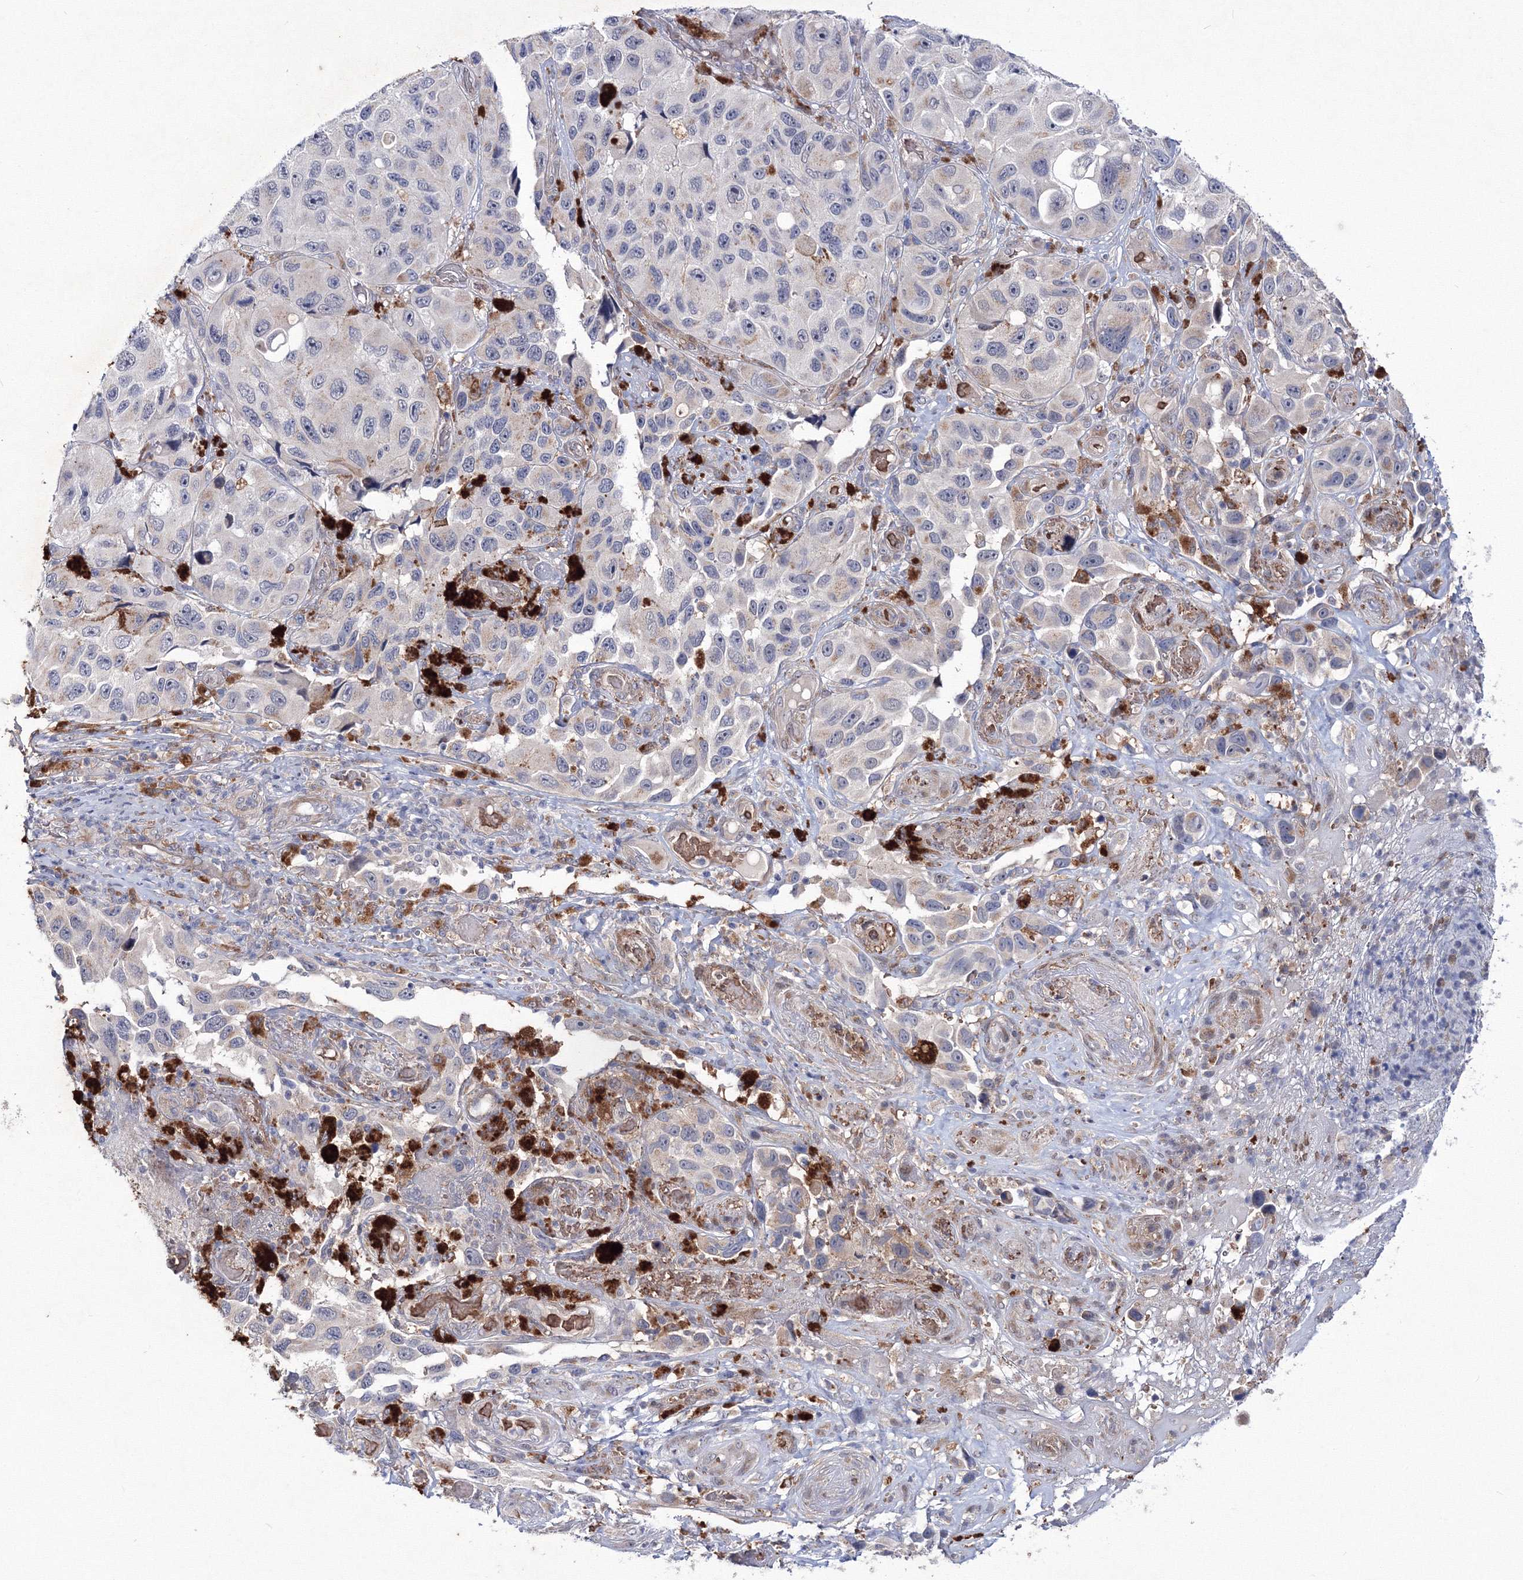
{"staining": {"intensity": "negative", "quantity": "none", "location": "none"}, "tissue": "melanoma", "cell_type": "Tumor cells", "image_type": "cancer", "snomed": [{"axis": "morphology", "description": "Malignant melanoma, NOS"}, {"axis": "topography", "description": "Skin"}], "caption": "Tumor cells show no significant staining in malignant melanoma. (DAB immunohistochemistry, high magnification).", "gene": "C11orf52", "patient": {"sex": "female", "age": 73}}